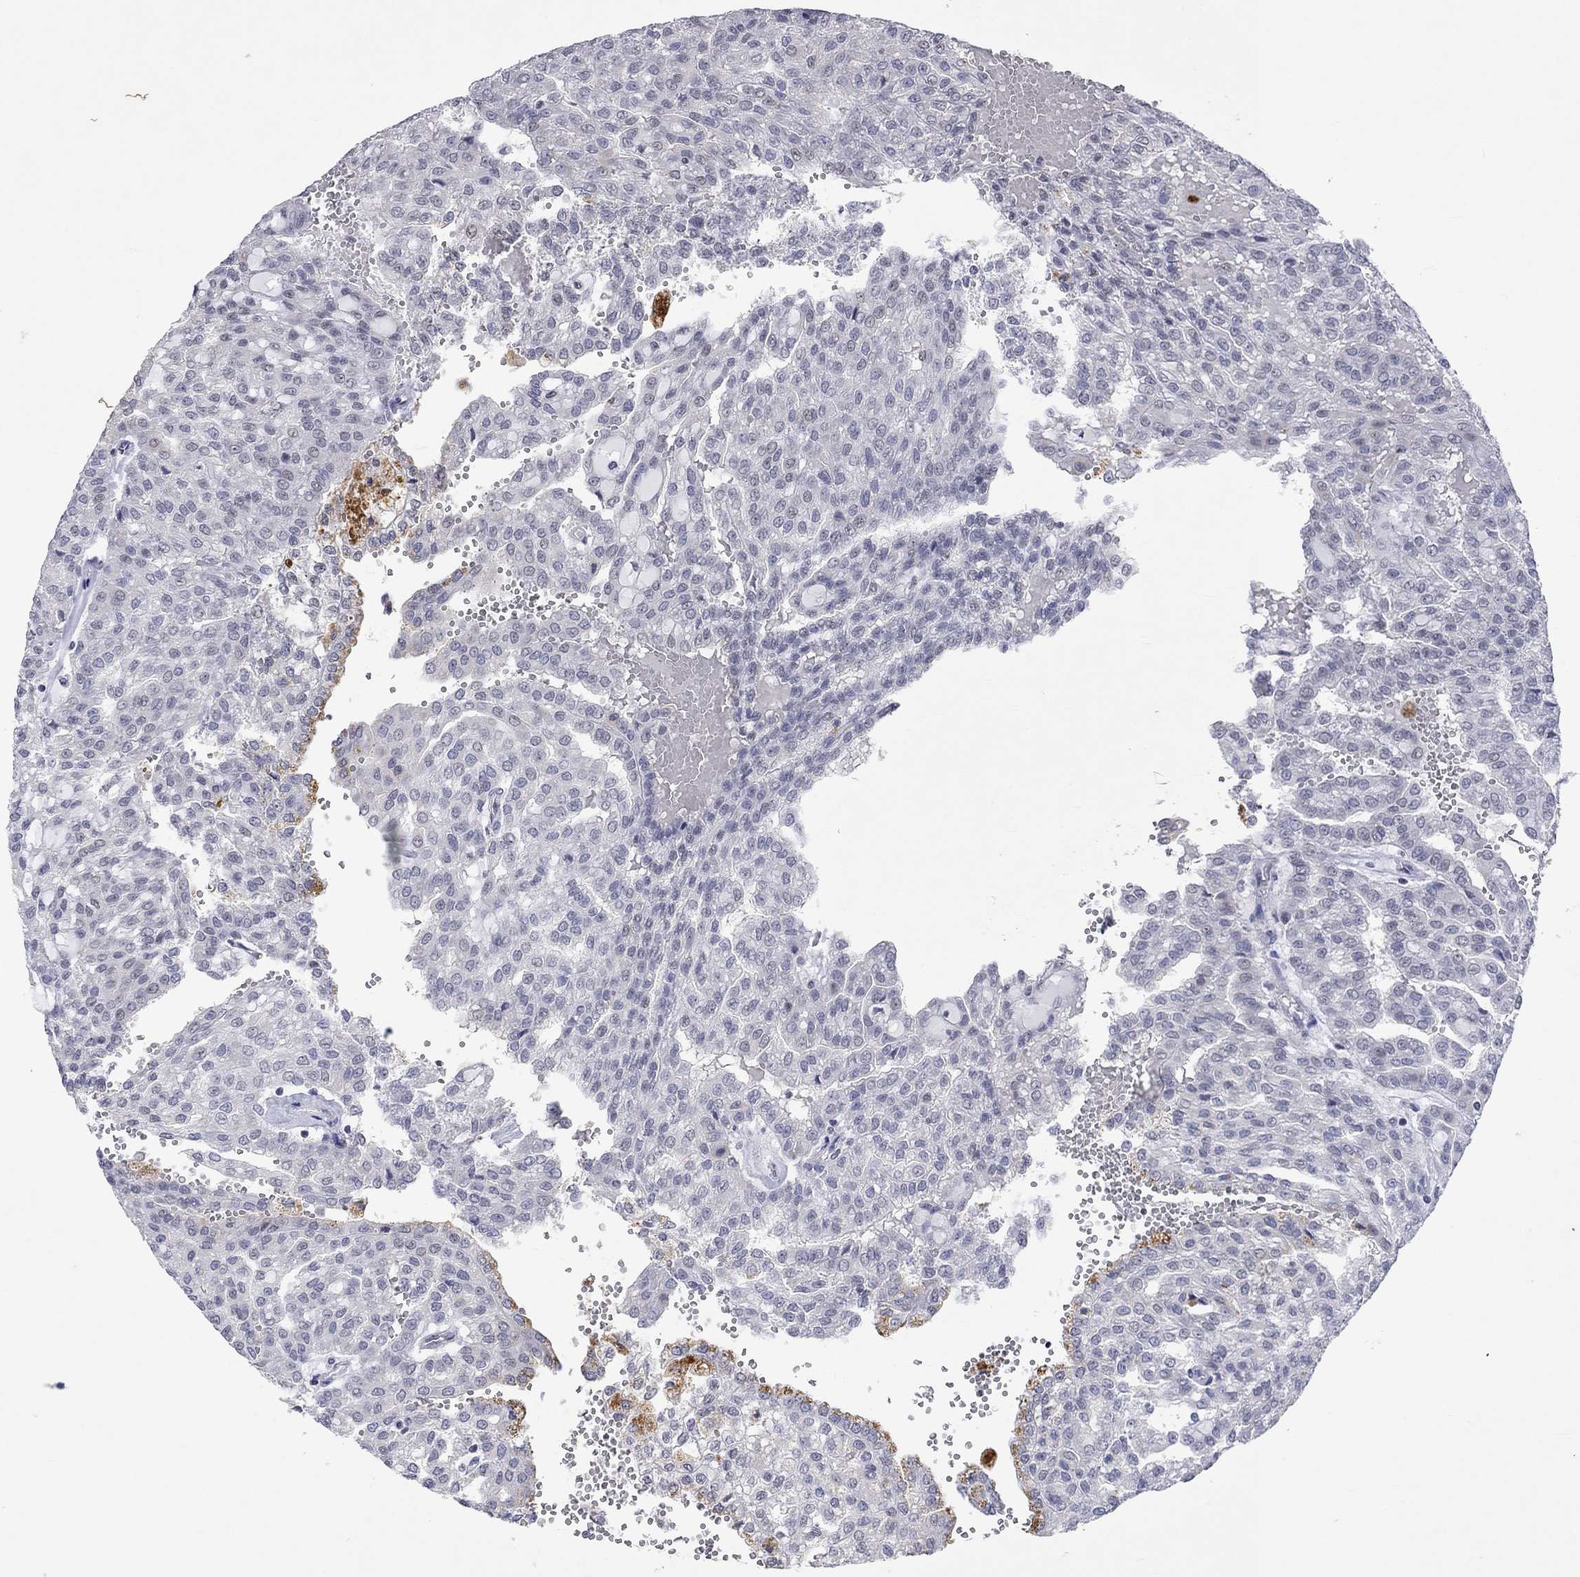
{"staining": {"intensity": "negative", "quantity": "none", "location": "none"}, "tissue": "renal cancer", "cell_type": "Tumor cells", "image_type": "cancer", "snomed": [{"axis": "morphology", "description": "Adenocarcinoma, NOS"}, {"axis": "topography", "description": "Kidney"}], "caption": "Immunohistochemistry micrograph of neoplastic tissue: adenocarcinoma (renal) stained with DAB (3,3'-diaminobenzidine) demonstrates no significant protein staining in tumor cells.", "gene": "TMEM143", "patient": {"sex": "male", "age": 63}}